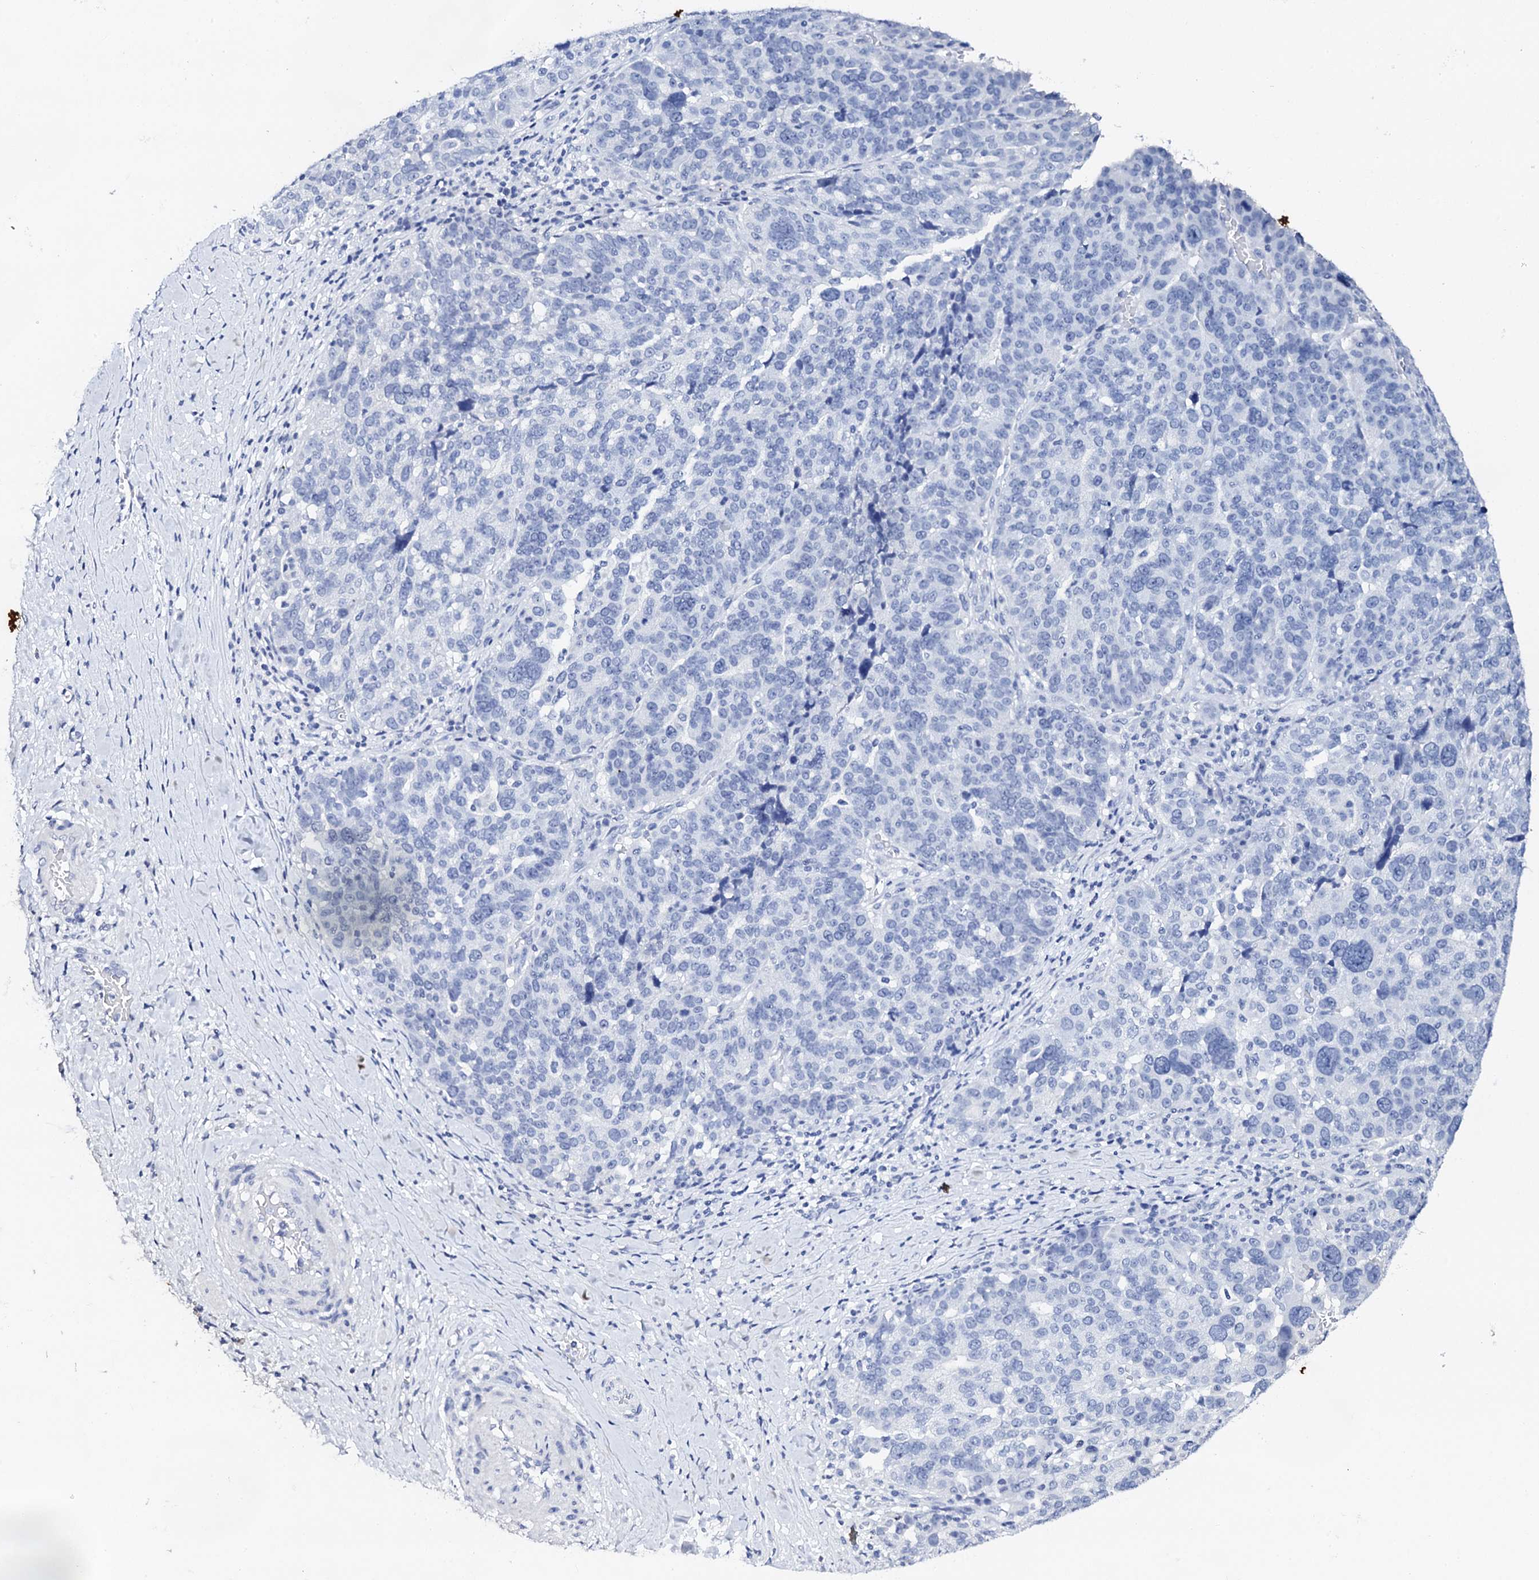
{"staining": {"intensity": "negative", "quantity": "none", "location": "none"}, "tissue": "ovarian cancer", "cell_type": "Tumor cells", "image_type": "cancer", "snomed": [{"axis": "morphology", "description": "Cystadenocarcinoma, serous, NOS"}, {"axis": "topography", "description": "Ovary"}], "caption": "Ovarian cancer (serous cystadenocarcinoma) was stained to show a protein in brown. There is no significant positivity in tumor cells.", "gene": "FBXL16", "patient": {"sex": "female", "age": 59}}